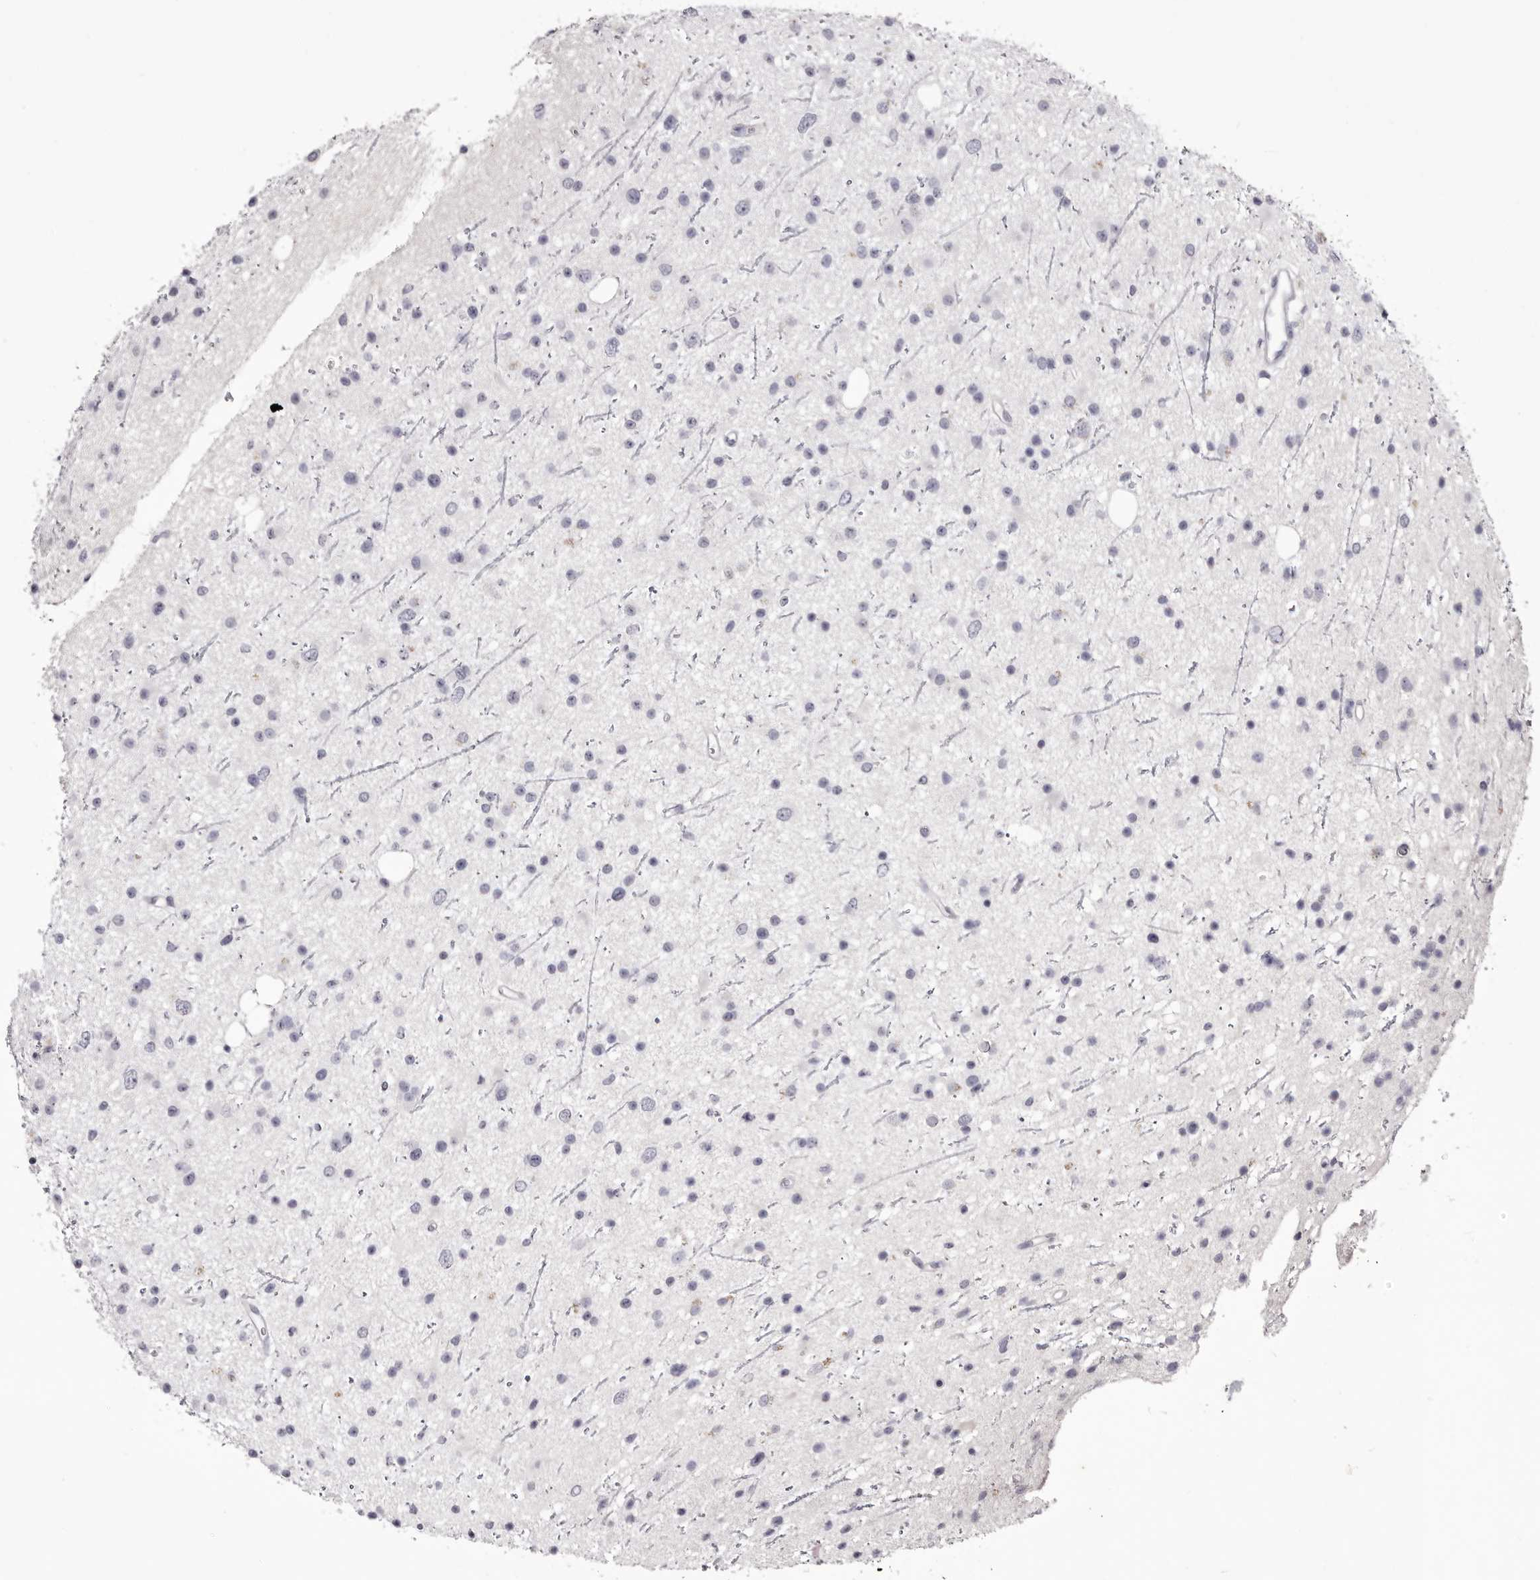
{"staining": {"intensity": "negative", "quantity": "none", "location": "none"}, "tissue": "glioma", "cell_type": "Tumor cells", "image_type": "cancer", "snomed": [{"axis": "morphology", "description": "Glioma, malignant, Low grade"}, {"axis": "topography", "description": "Cerebral cortex"}], "caption": "This is an immunohistochemistry (IHC) image of human glioma. There is no positivity in tumor cells.", "gene": "CA6", "patient": {"sex": "female", "age": 39}}